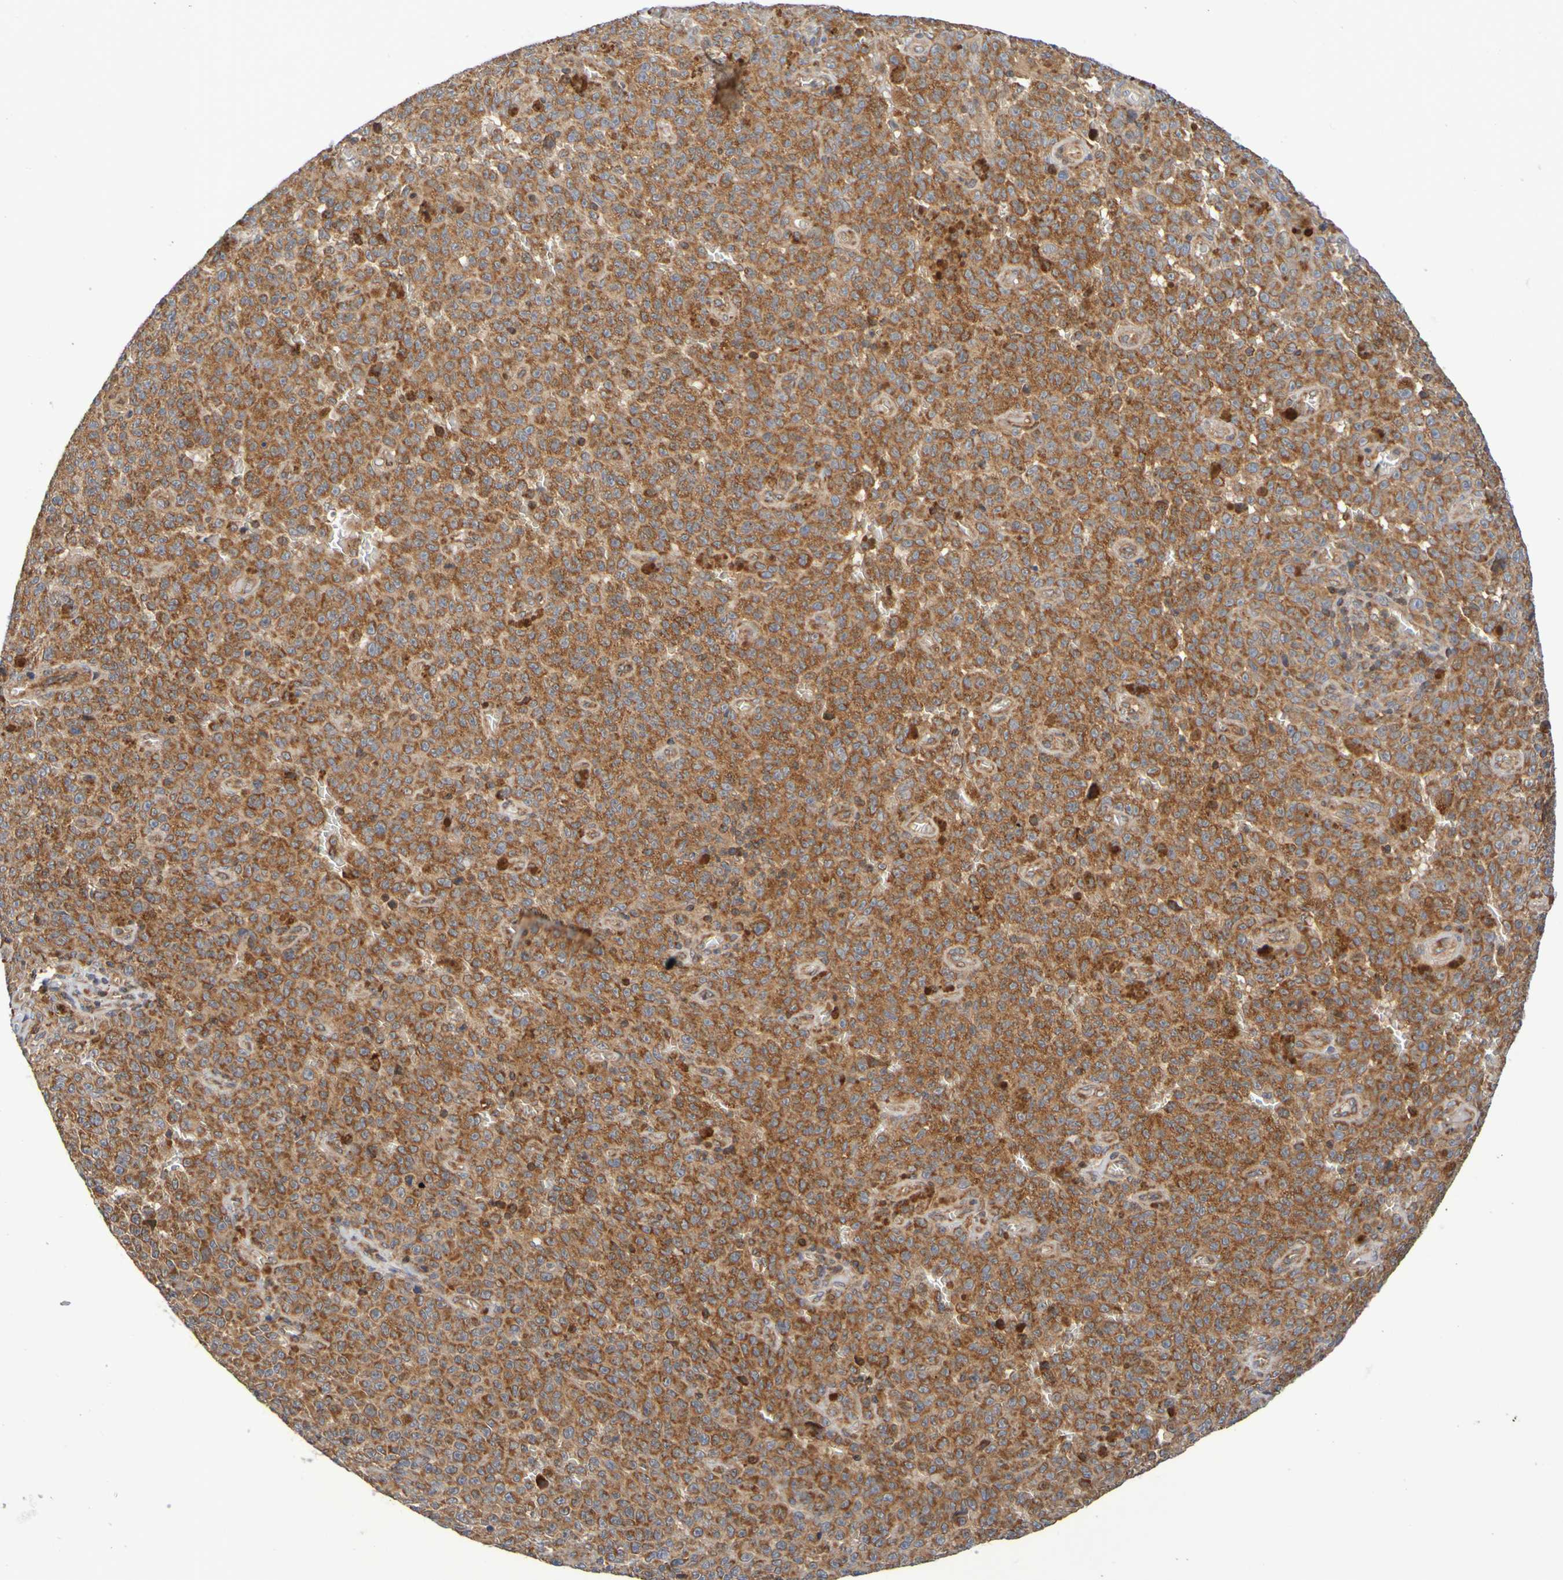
{"staining": {"intensity": "strong", "quantity": ">75%", "location": "cytoplasmic/membranous"}, "tissue": "melanoma", "cell_type": "Tumor cells", "image_type": "cancer", "snomed": [{"axis": "morphology", "description": "Malignant melanoma, NOS"}, {"axis": "topography", "description": "Skin"}], "caption": "Approximately >75% of tumor cells in human malignant melanoma show strong cytoplasmic/membranous protein positivity as visualized by brown immunohistochemical staining.", "gene": "CCDC51", "patient": {"sex": "female", "age": 82}}